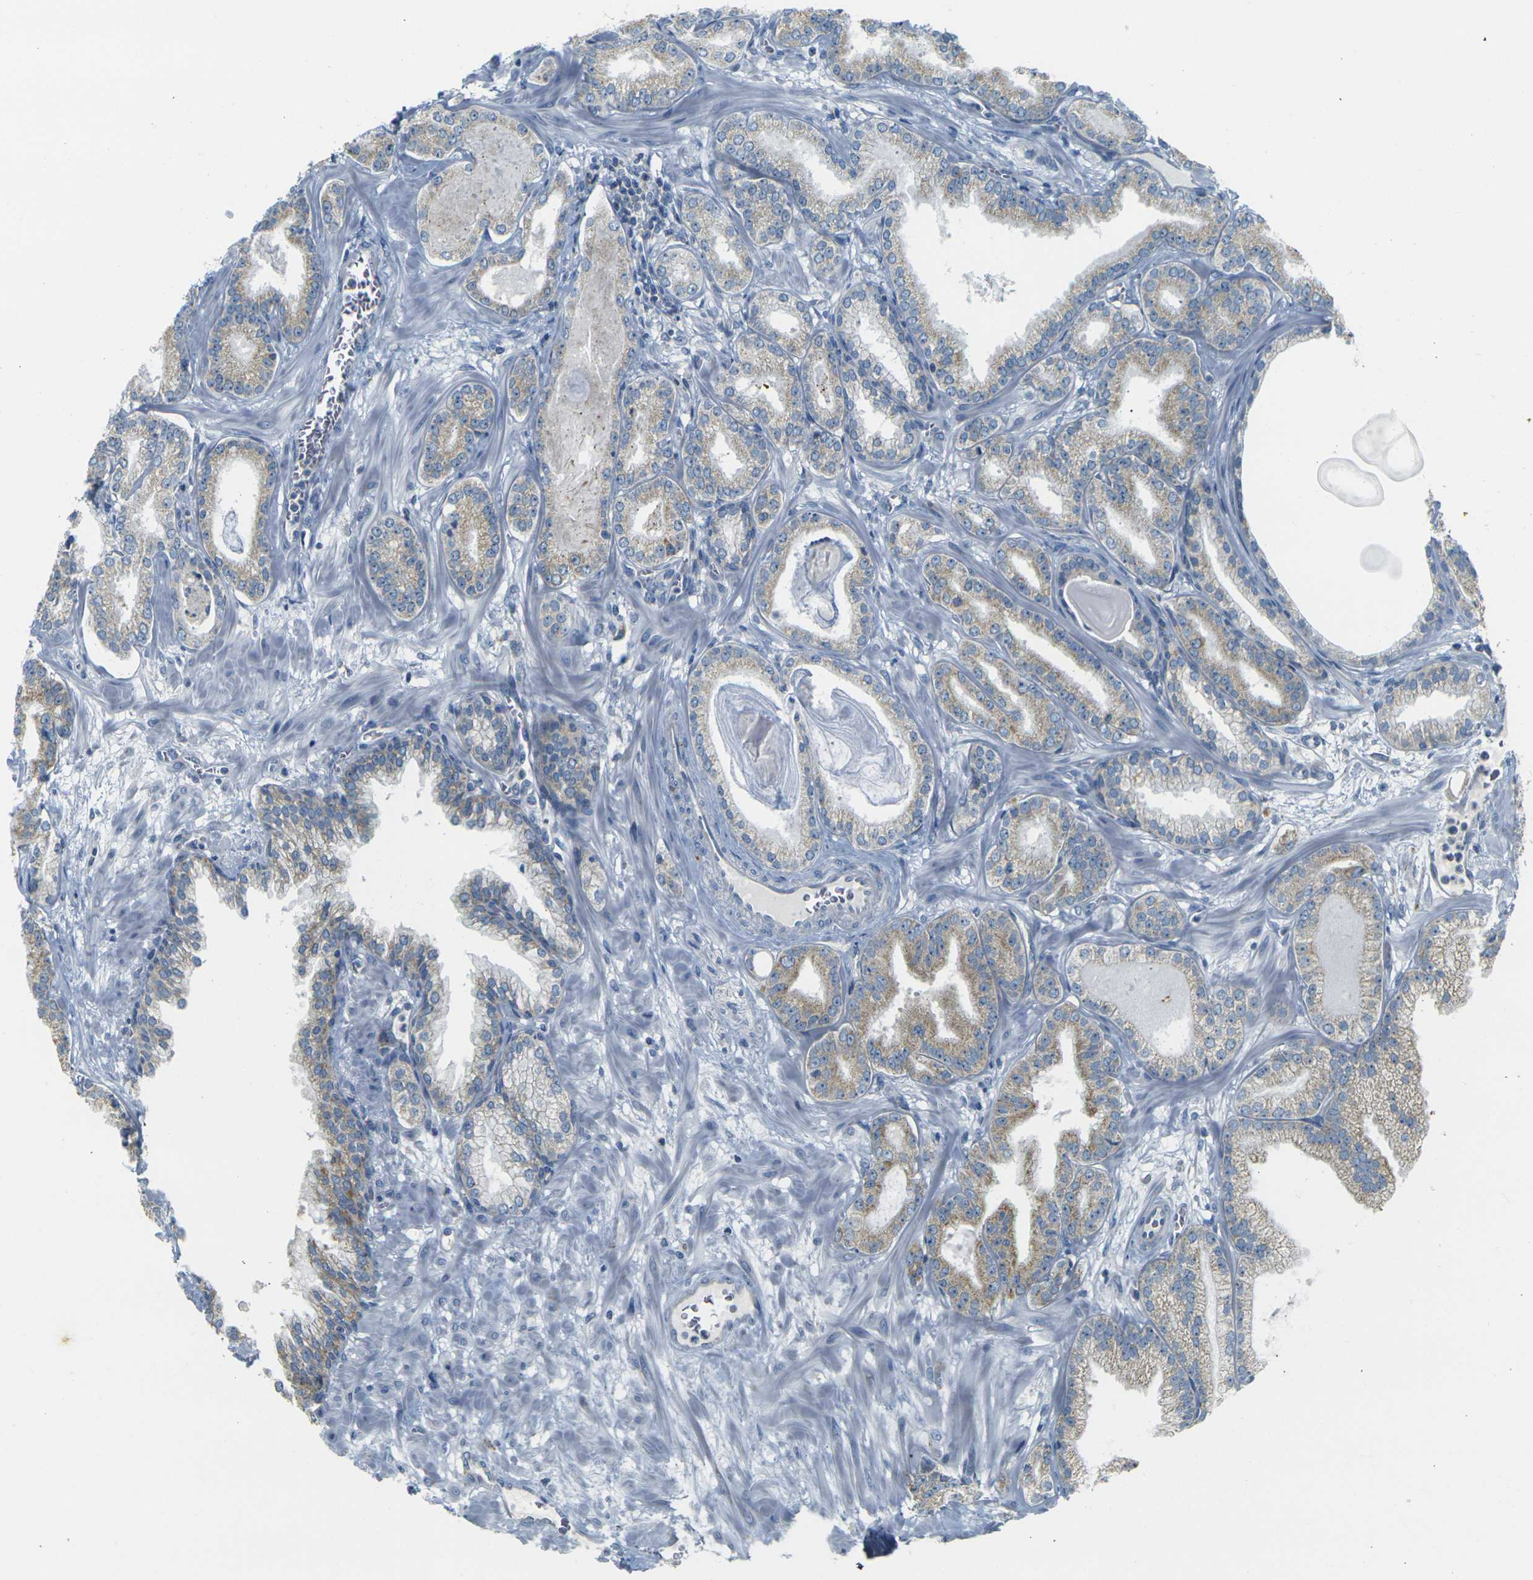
{"staining": {"intensity": "weak", "quantity": "25%-75%", "location": "cytoplasmic/membranous"}, "tissue": "prostate cancer", "cell_type": "Tumor cells", "image_type": "cancer", "snomed": [{"axis": "morphology", "description": "Adenocarcinoma, Low grade"}, {"axis": "topography", "description": "Prostate"}], "caption": "This micrograph demonstrates immunohistochemistry staining of prostate cancer, with low weak cytoplasmic/membranous staining in approximately 25%-75% of tumor cells.", "gene": "PARD6B", "patient": {"sex": "male", "age": 59}}